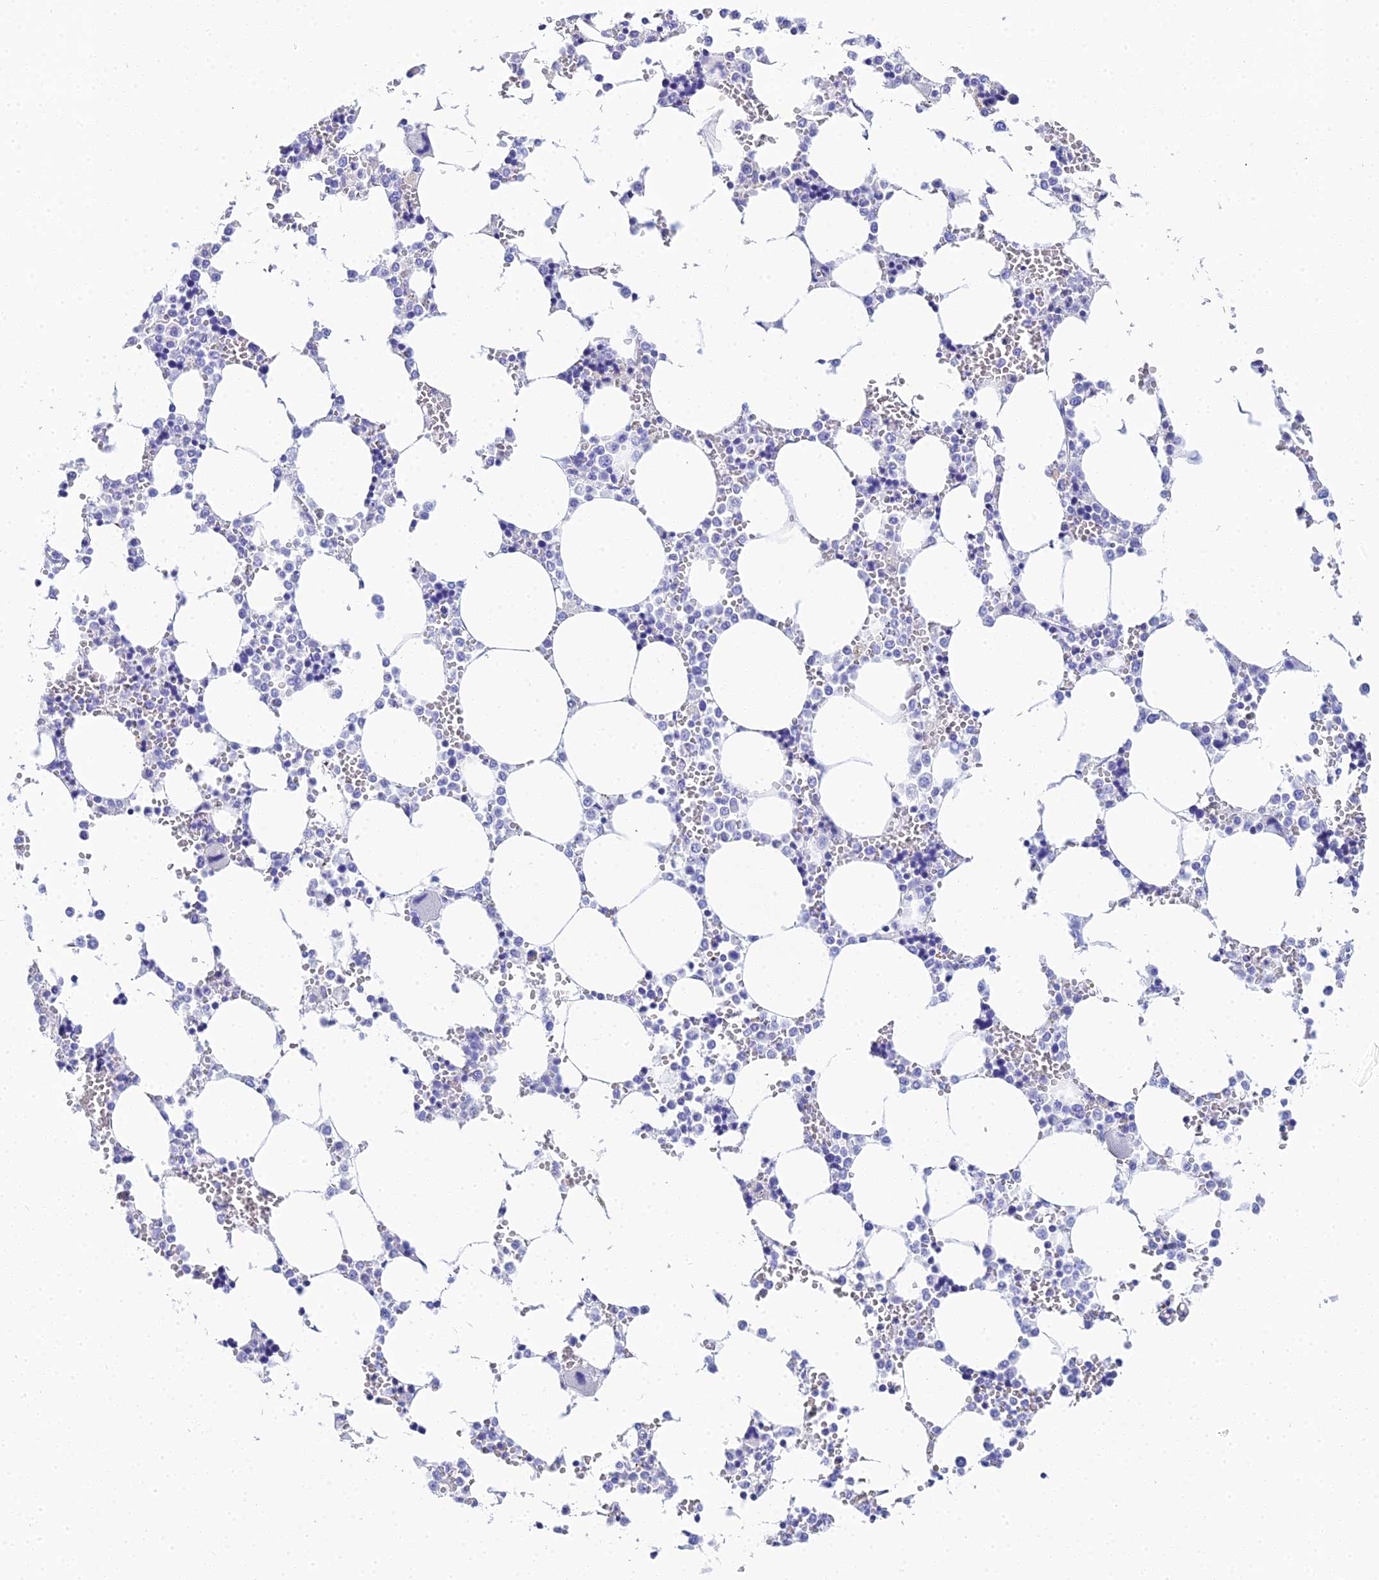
{"staining": {"intensity": "negative", "quantity": "none", "location": "none"}, "tissue": "bone marrow", "cell_type": "Hematopoietic cells", "image_type": "normal", "snomed": [{"axis": "morphology", "description": "Normal tissue, NOS"}, {"axis": "topography", "description": "Bone marrow"}], "caption": "IHC histopathology image of unremarkable bone marrow stained for a protein (brown), which demonstrates no staining in hematopoietic cells. (Stains: DAB (3,3'-diaminobenzidine) immunohistochemistry (IHC) with hematoxylin counter stain, Microscopy: brightfield microscopy at high magnification).", "gene": "CELA3A", "patient": {"sex": "male", "age": 64}}